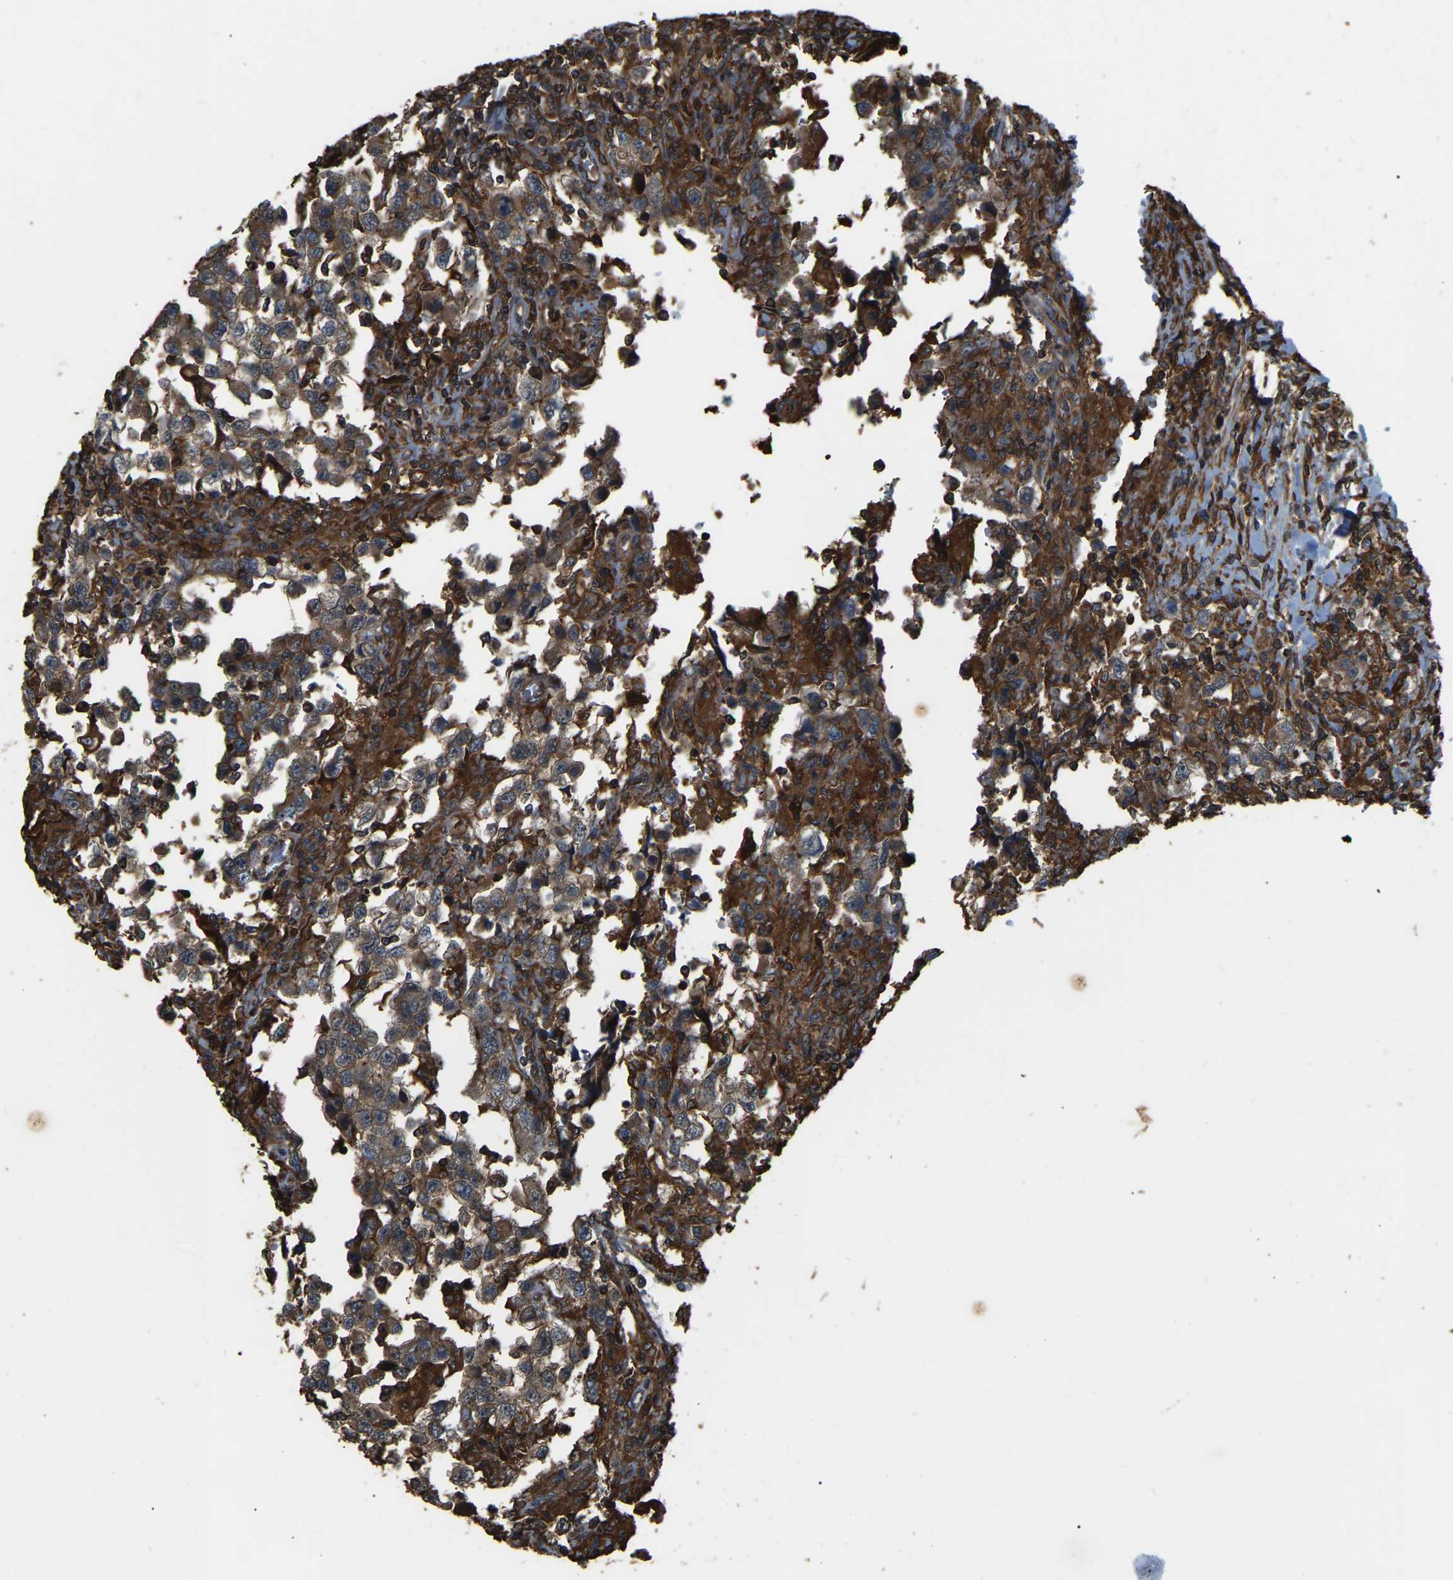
{"staining": {"intensity": "moderate", "quantity": ">75%", "location": "cytoplasmic/membranous"}, "tissue": "testis cancer", "cell_type": "Tumor cells", "image_type": "cancer", "snomed": [{"axis": "morphology", "description": "Carcinoma, Embryonal, NOS"}, {"axis": "topography", "description": "Testis"}], "caption": "This is an image of immunohistochemistry staining of testis cancer, which shows moderate positivity in the cytoplasmic/membranous of tumor cells.", "gene": "SAMD9L", "patient": {"sex": "male", "age": 21}}